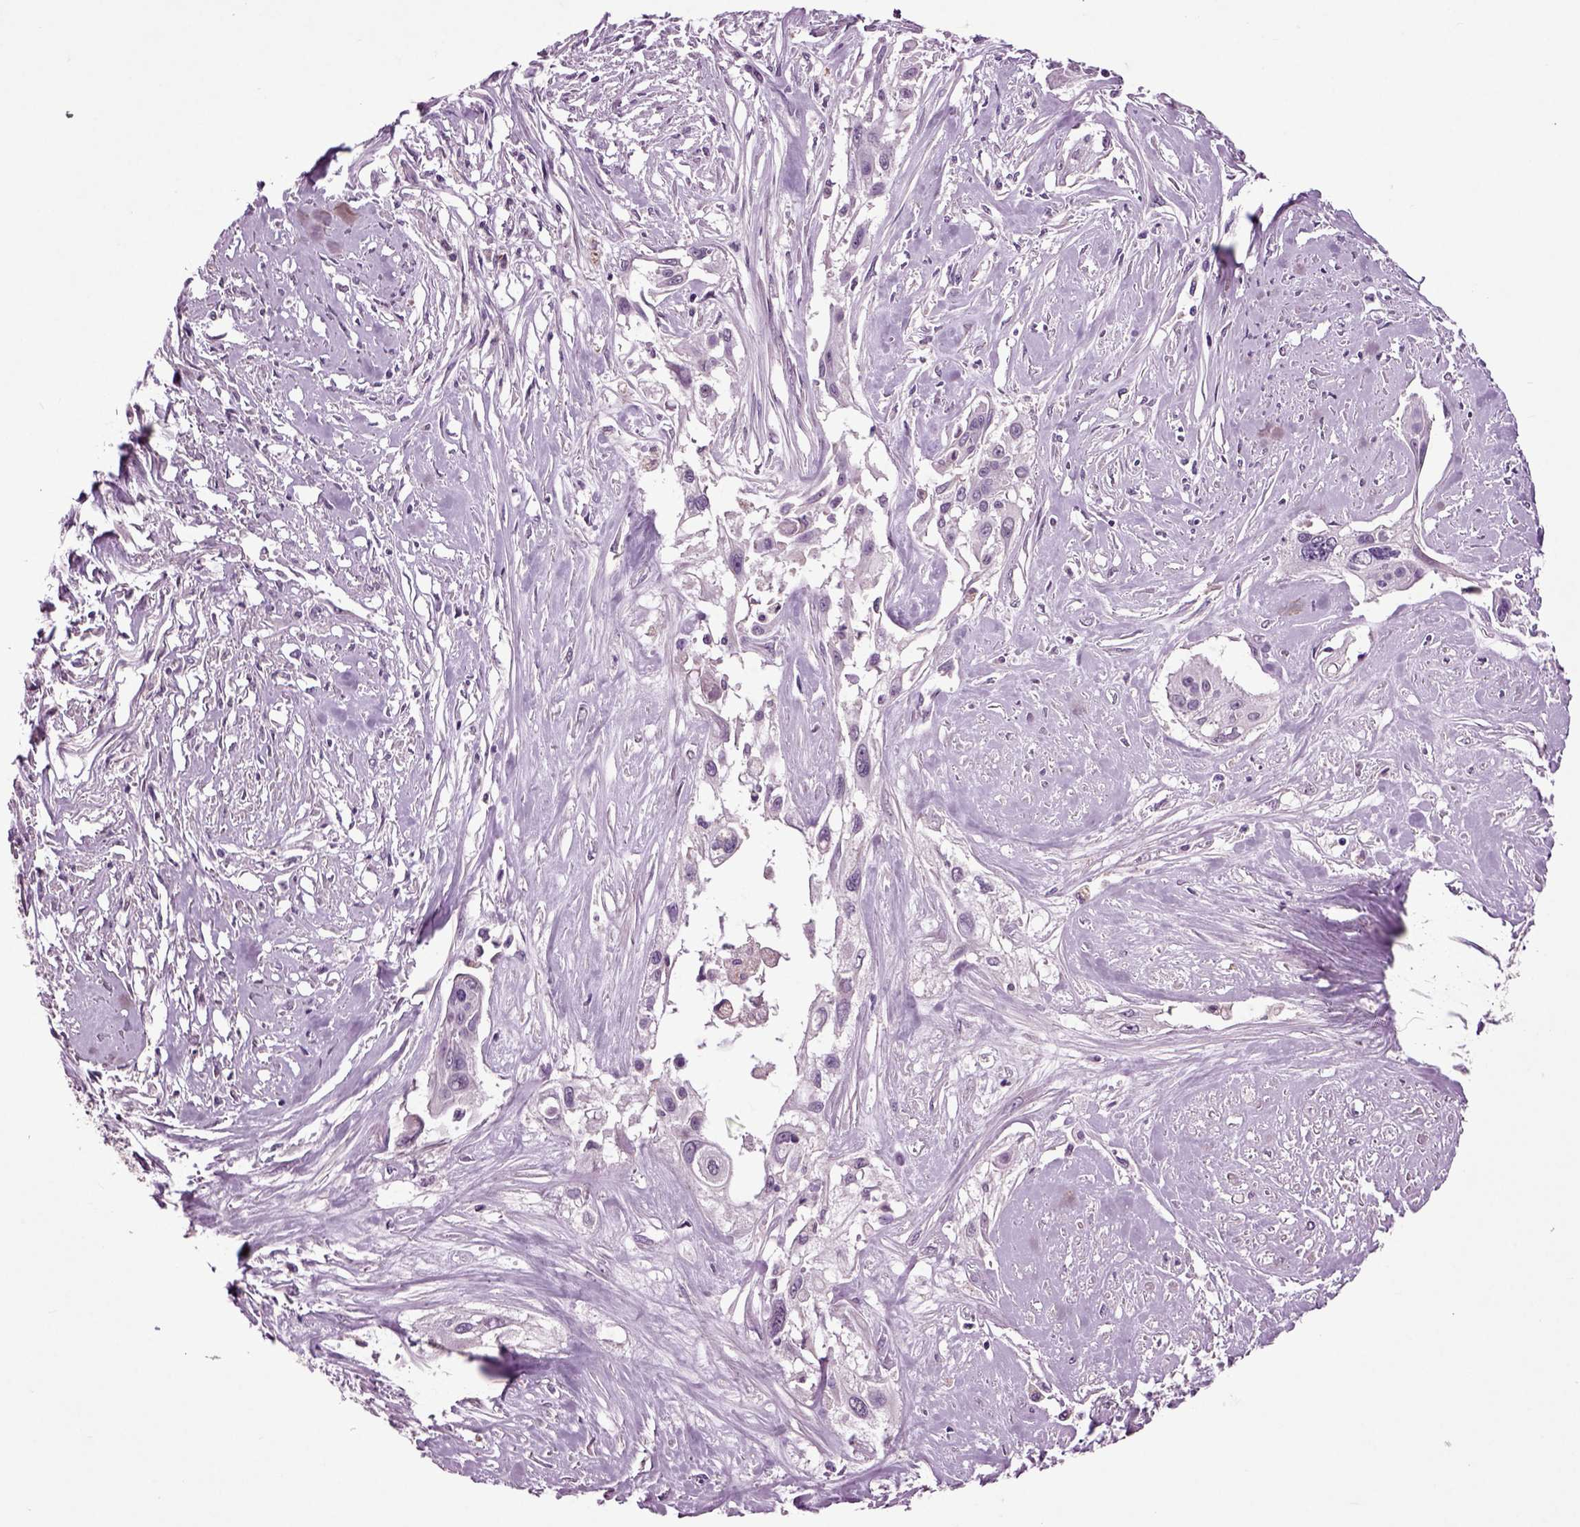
{"staining": {"intensity": "negative", "quantity": "none", "location": "none"}, "tissue": "cervical cancer", "cell_type": "Tumor cells", "image_type": "cancer", "snomed": [{"axis": "morphology", "description": "Squamous cell carcinoma, NOS"}, {"axis": "topography", "description": "Cervix"}], "caption": "The IHC histopathology image has no significant positivity in tumor cells of cervical cancer (squamous cell carcinoma) tissue.", "gene": "CRHR1", "patient": {"sex": "female", "age": 49}}